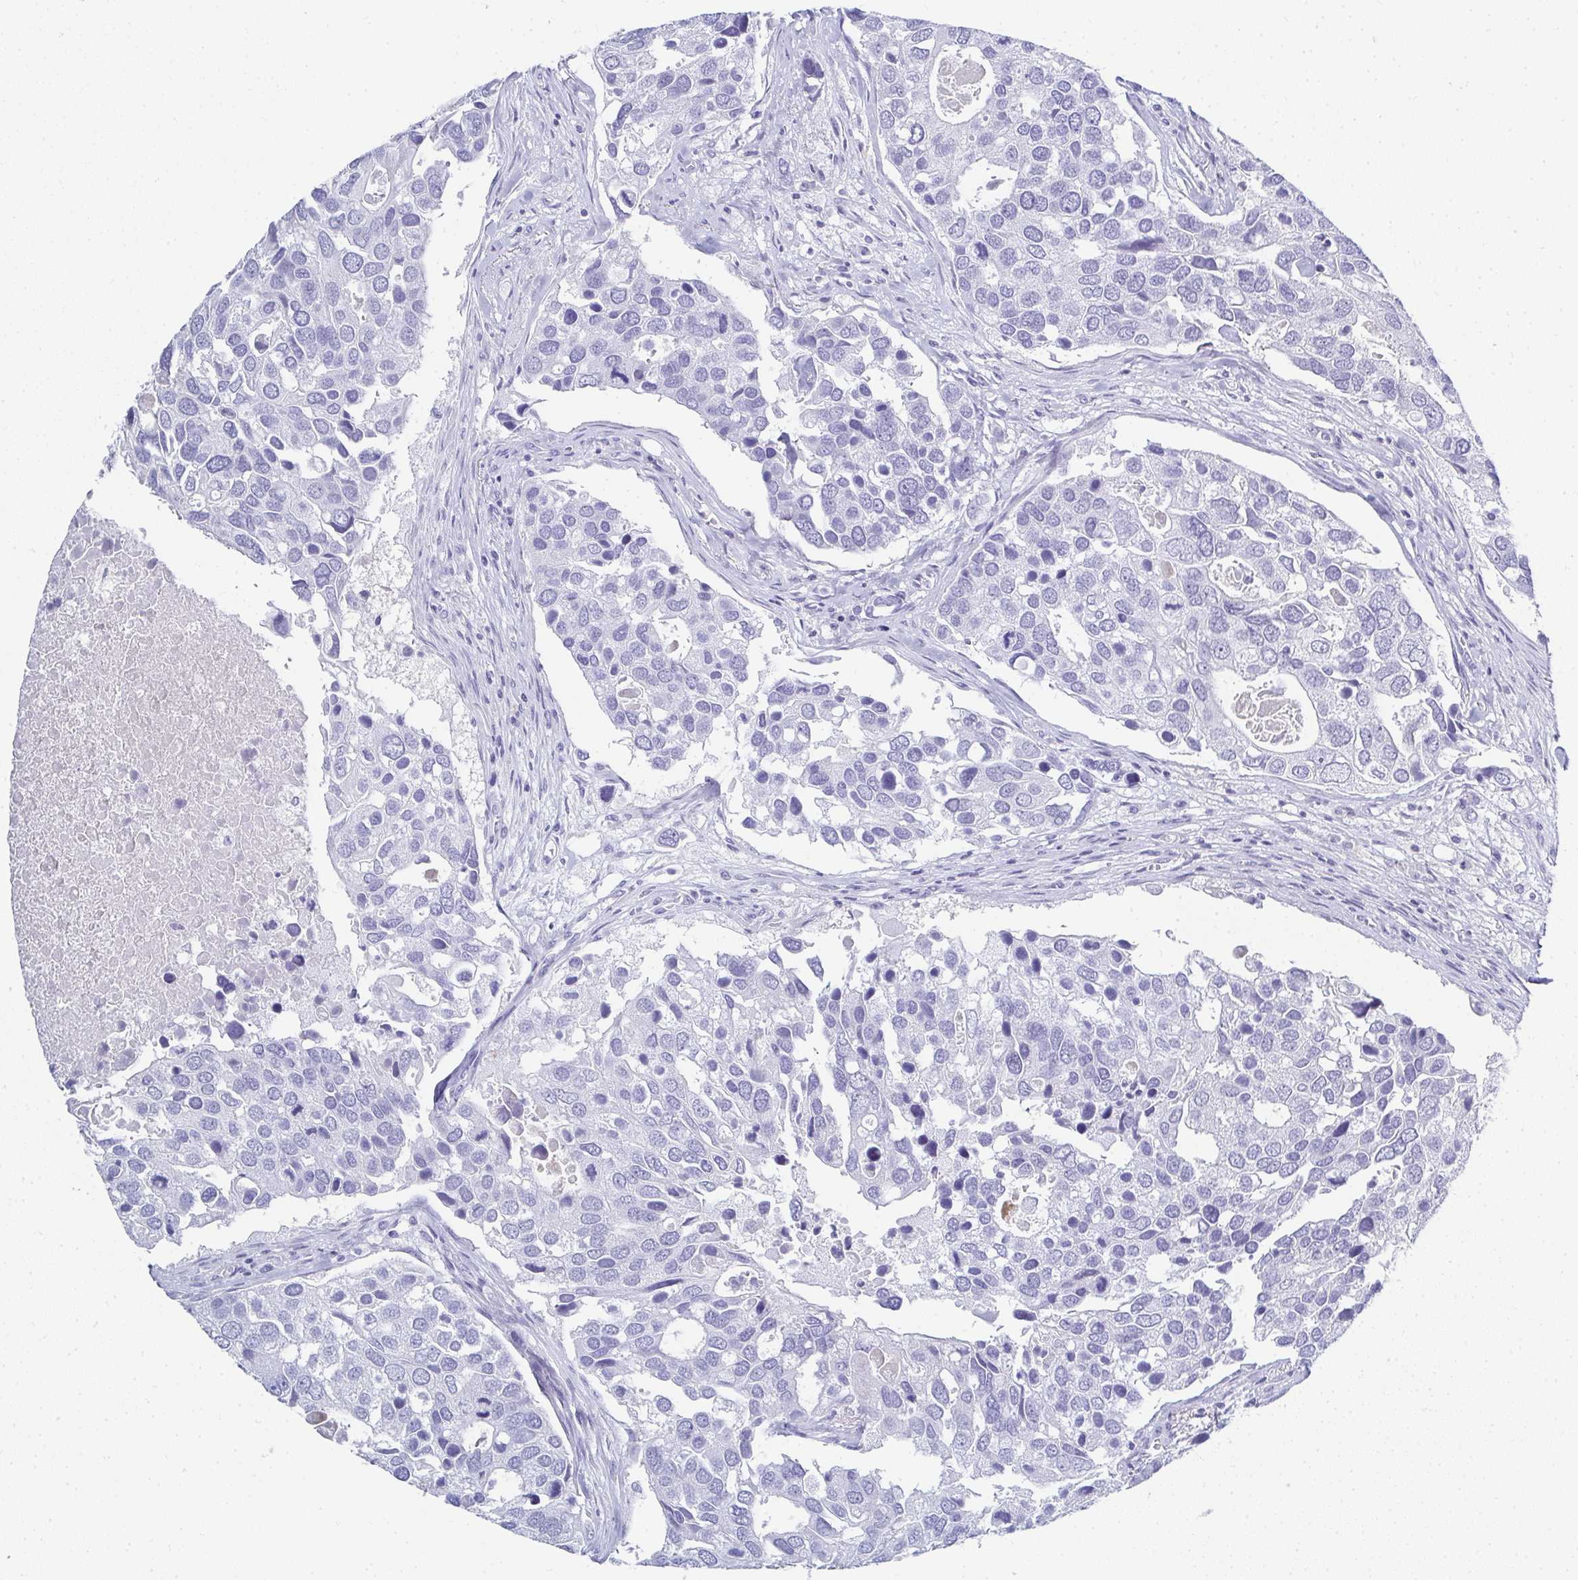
{"staining": {"intensity": "negative", "quantity": "none", "location": "none"}, "tissue": "breast cancer", "cell_type": "Tumor cells", "image_type": "cancer", "snomed": [{"axis": "morphology", "description": "Duct carcinoma"}, {"axis": "topography", "description": "Breast"}], "caption": "A histopathology image of intraductal carcinoma (breast) stained for a protein reveals no brown staining in tumor cells. Brightfield microscopy of immunohistochemistry (IHC) stained with DAB (brown) and hematoxylin (blue), captured at high magnification.", "gene": "SYCP1", "patient": {"sex": "female", "age": 83}}